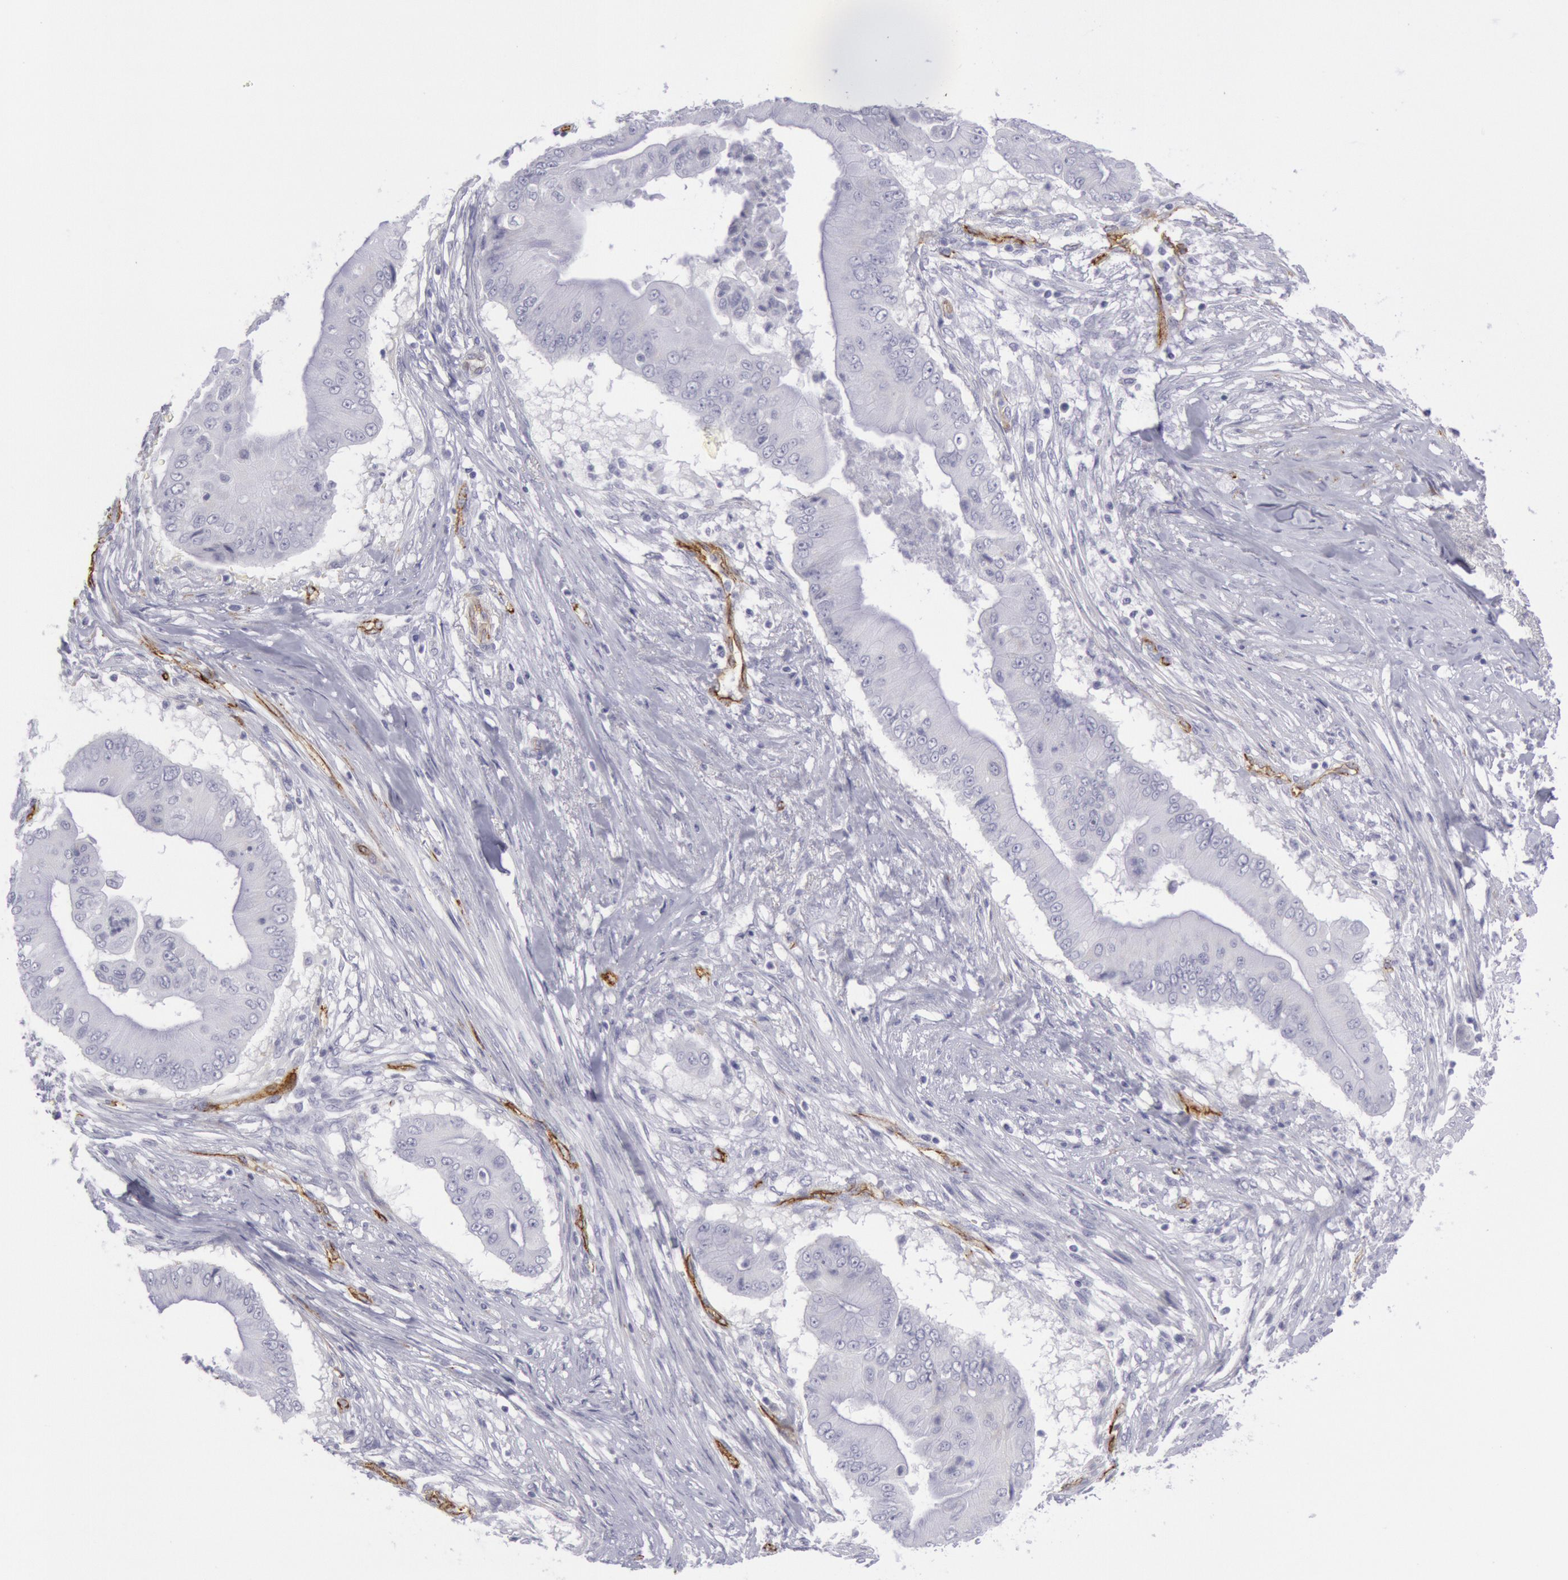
{"staining": {"intensity": "negative", "quantity": "none", "location": "none"}, "tissue": "pancreatic cancer", "cell_type": "Tumor cells", "image_type": "cancer", "snomed": [{"axis": "morphology", "description": "Adenocarcinoma, NOS"}, {"axis": "topography", "description": "Pancreas"}], "caption": "Human pancreatic cancer (adenocarcinoma) stained for a protein using immunohistochemistry demonstrates no staining in tumor cells.", "gene": "CDH13", "patient": {"sex": "male", "age": 62}}